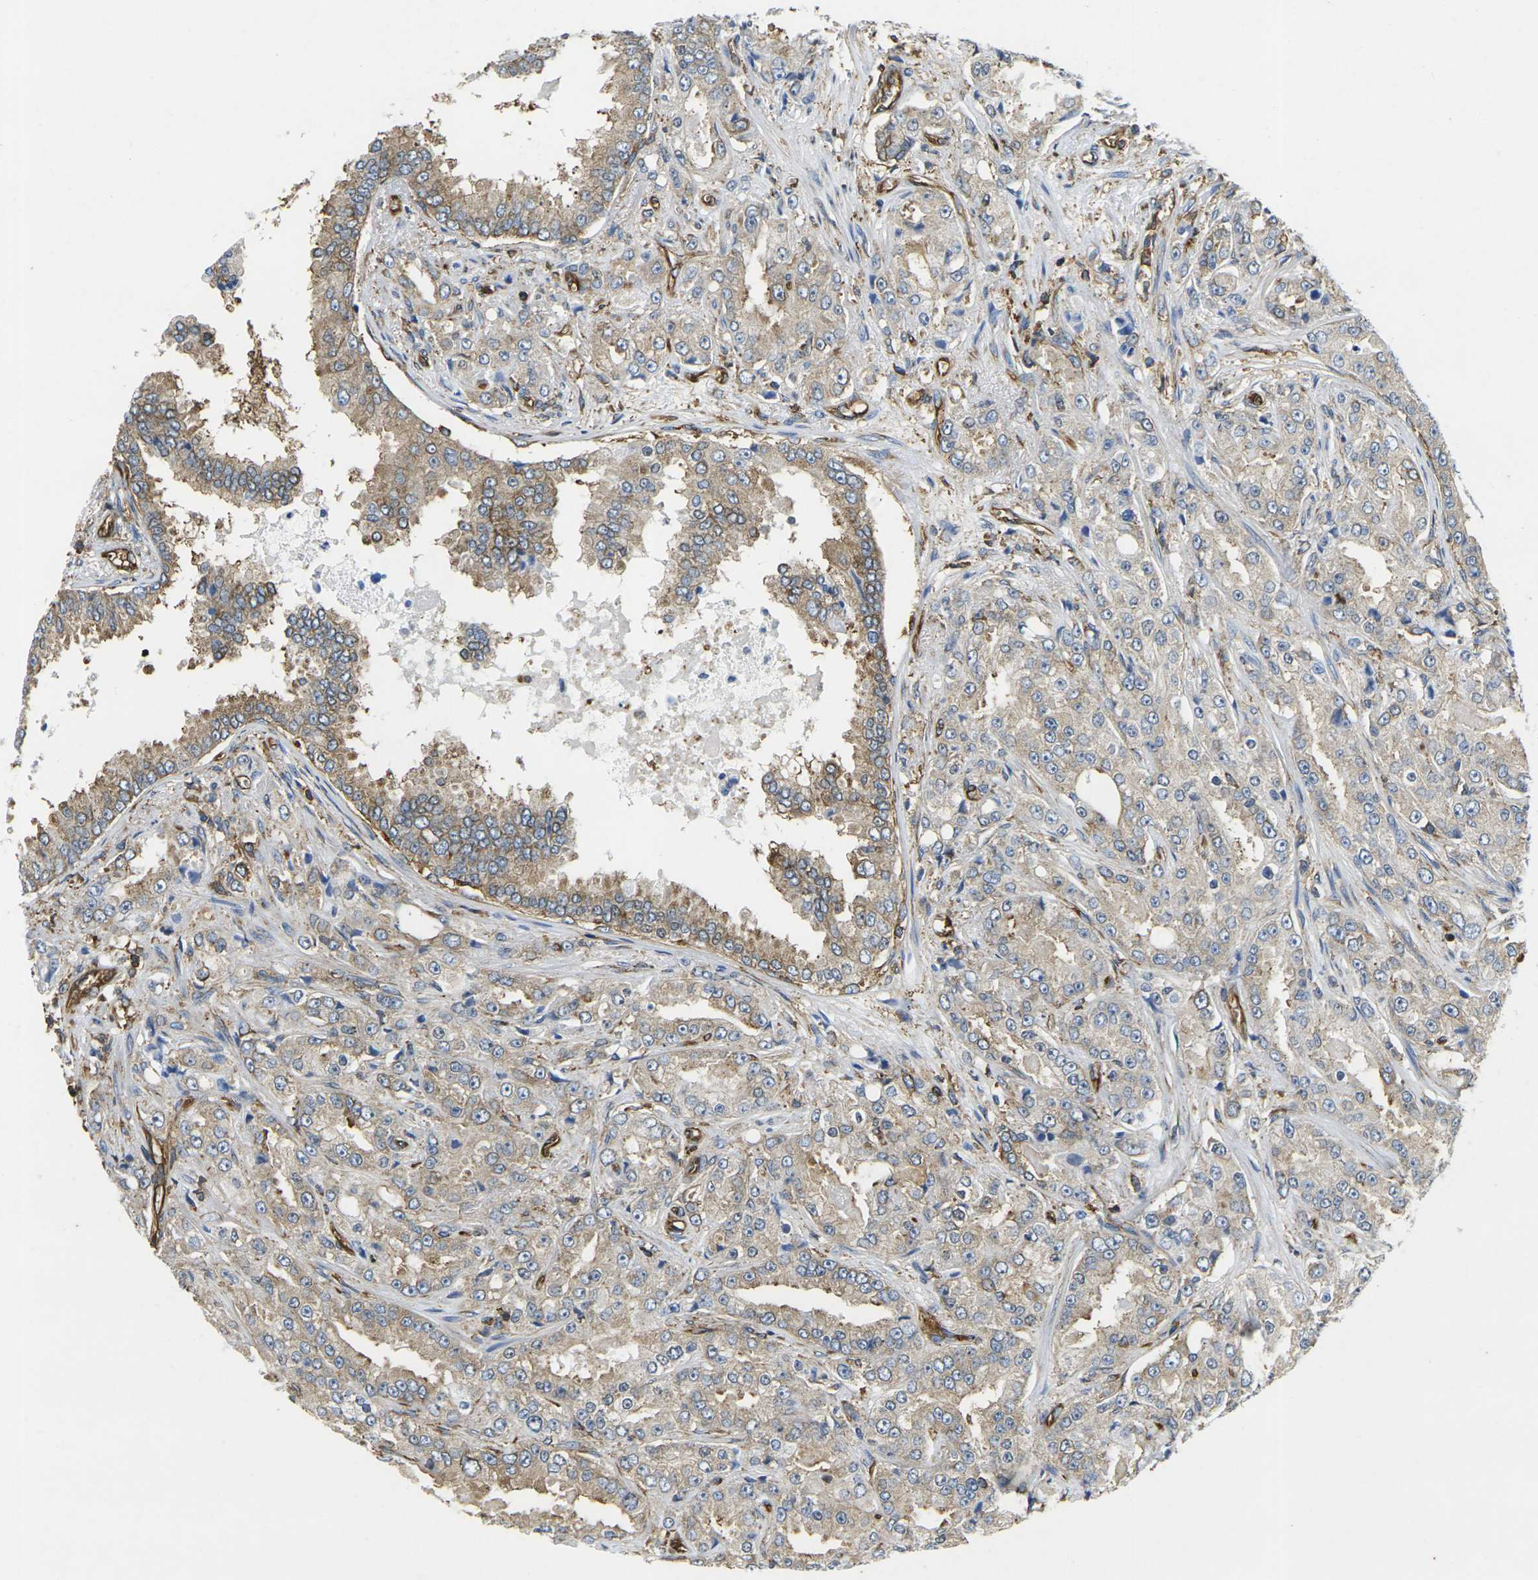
{"staining": {"intensity": "moderate", "quantity": "25%-75%", "location": "cytoplasmic/membranous"}, "tissue": "prostate cancer", "cell_type": "Tumor cells", "image_type": "cancer", "snomed": [{"axis": "morphology", "description": "Adenocarcinoma, High grade"}, {"axis": "topography", "description": "Prostate"}], "caption": "This histopathology image demonstrates high-grade adenocarcinoma (prostate) stained with immunohistochemistry to label a protein in brown. The cytoplasmic/membranous of tumor cells show moderate positivity for the protein. Nuclei are counter-stained blue.", "gene": "FAM110D", "patient": {"sex": "male", "age": 73}}